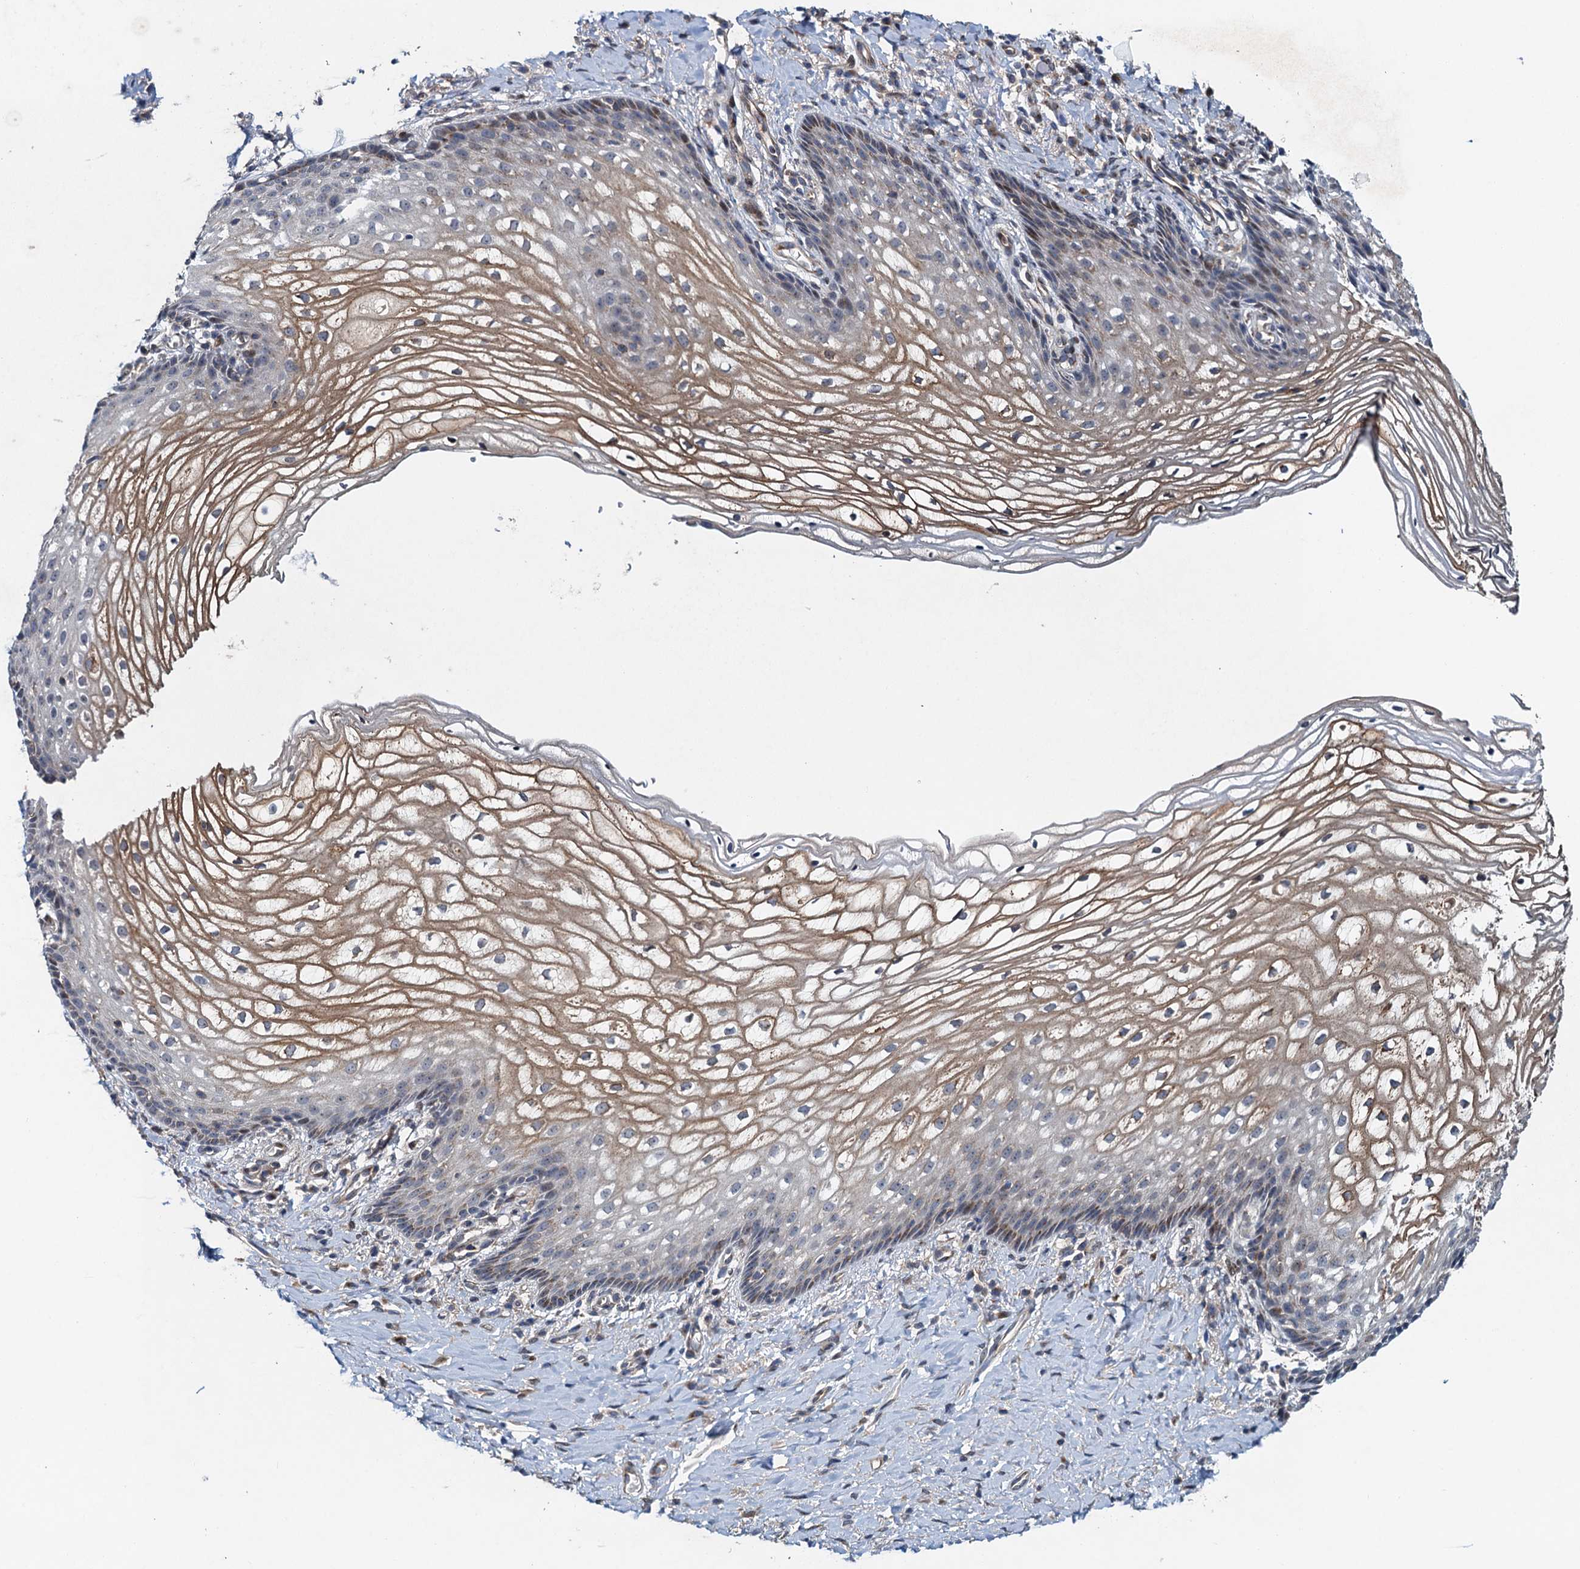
{"staining": {"intensity": "negative", "quantity": "none", "location": "none"}, "tissue": "vagina", "cell_type": "Squamous epithelial cells", "image_type": "normal", "snomed": [{"axis": "morphology", "description": "Normal tissue, NOS"}, {"axis": "topography", "description": "Vagina"}], "caption": "IHC of normal vagina reveals no staining in squamous epithelial cells. The staining was performed using DAB to visualize the protein expression in brown, while the nuclei were stained in blue with hematoxylin (Magnification: 20x).", "gene": "NBEA", "patient": {"sex": "female", "age": 60}}